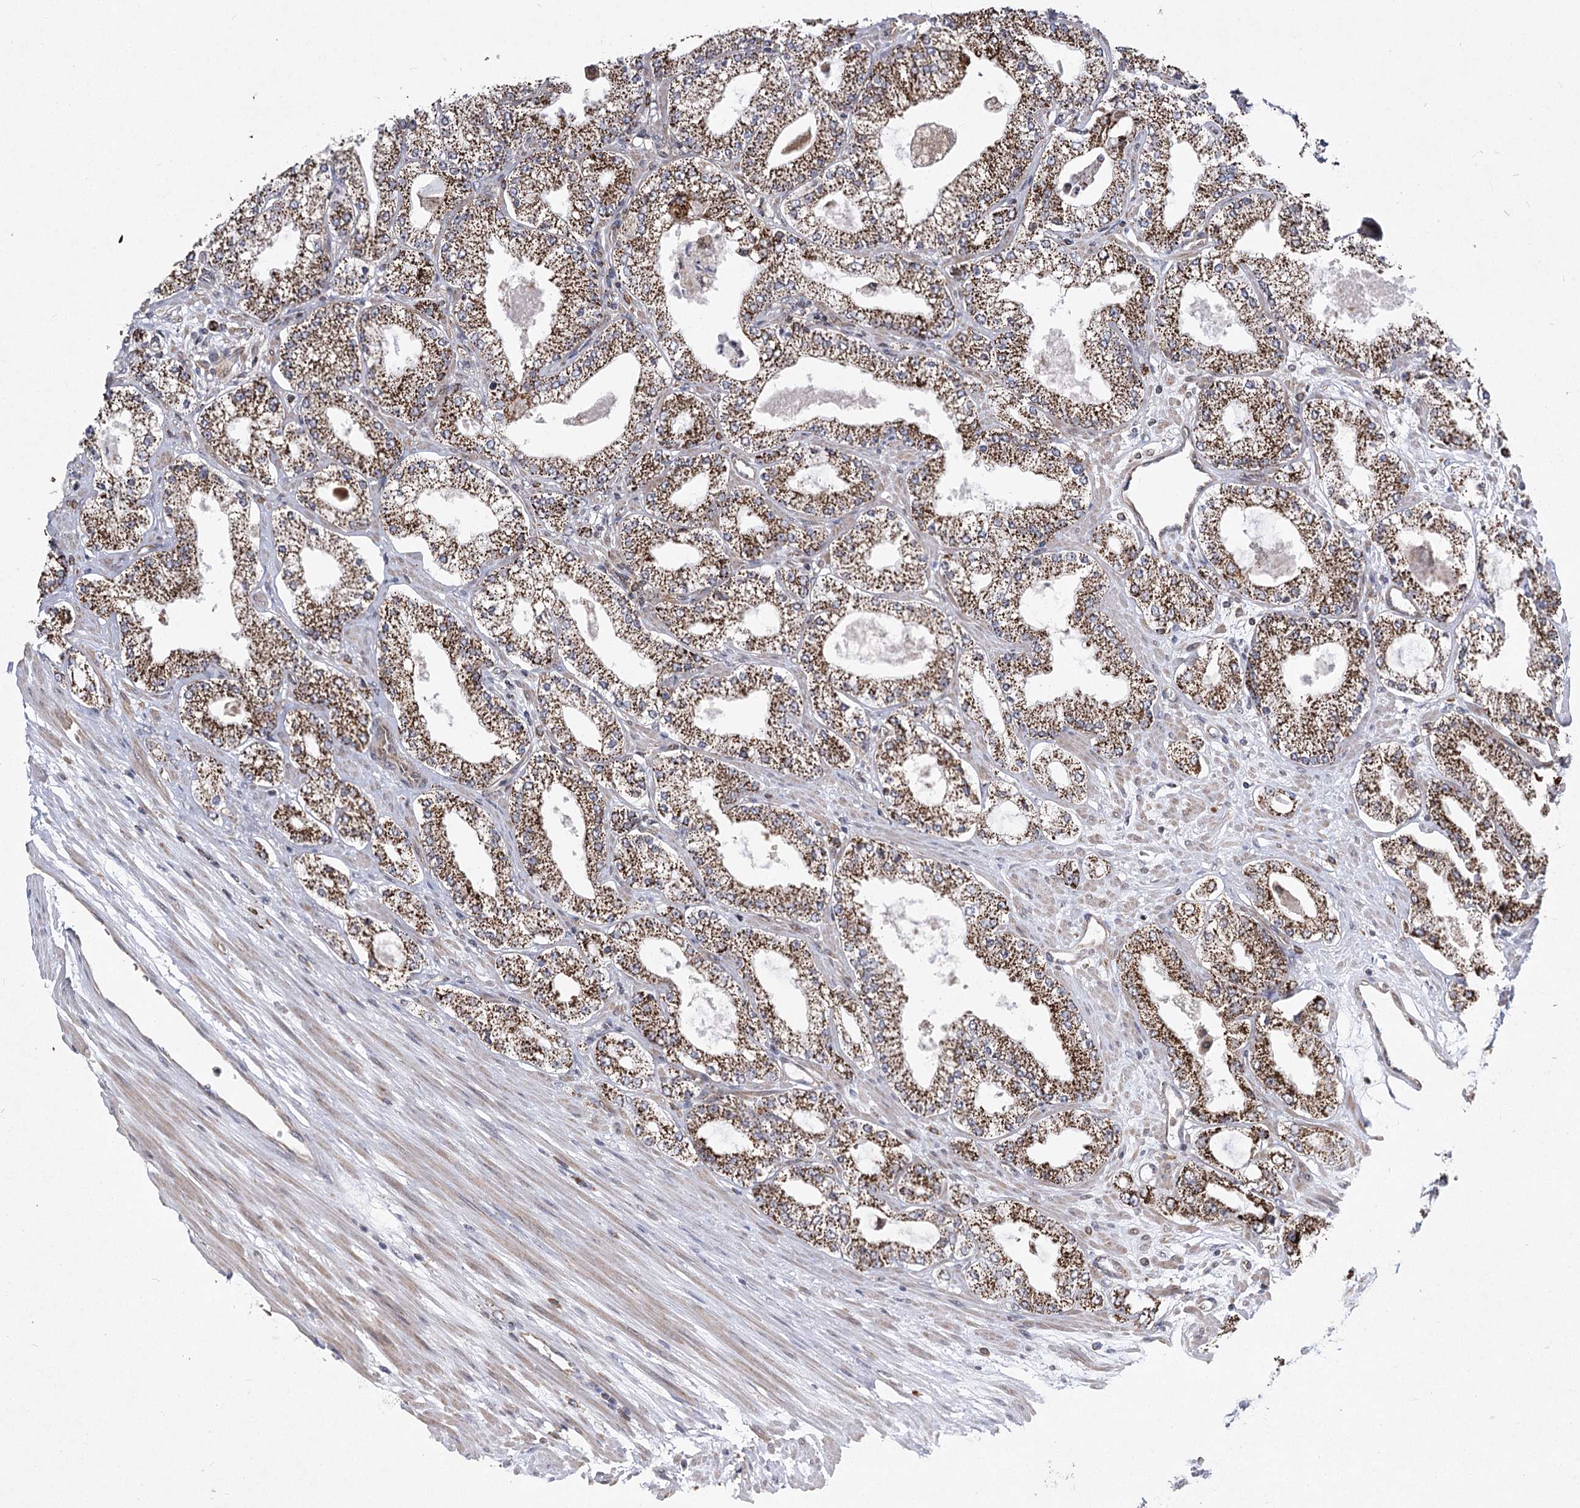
{"staining": {"intensity": "strong", "quantity": ">75%", "location": "cytoplasmic/membranous"}, "tissue": "prostate cancer", "cell_type": "Tumor cells", "image_type": "cancer", "snomed": [{"axis": "morphology", "description": "Adenocarcinoma, Low grade"}, {"axis": "topography", "description": "Prostate"}], "caption": "Protein staining shows strong cytoplasmic/membranous positivity in approximately >75% of tumor cells in prostate cancer (adenocarcinoma (low-grade)).", "gene": "SLC4A1AP", "patient": {"sex": "male", "age": 69}}